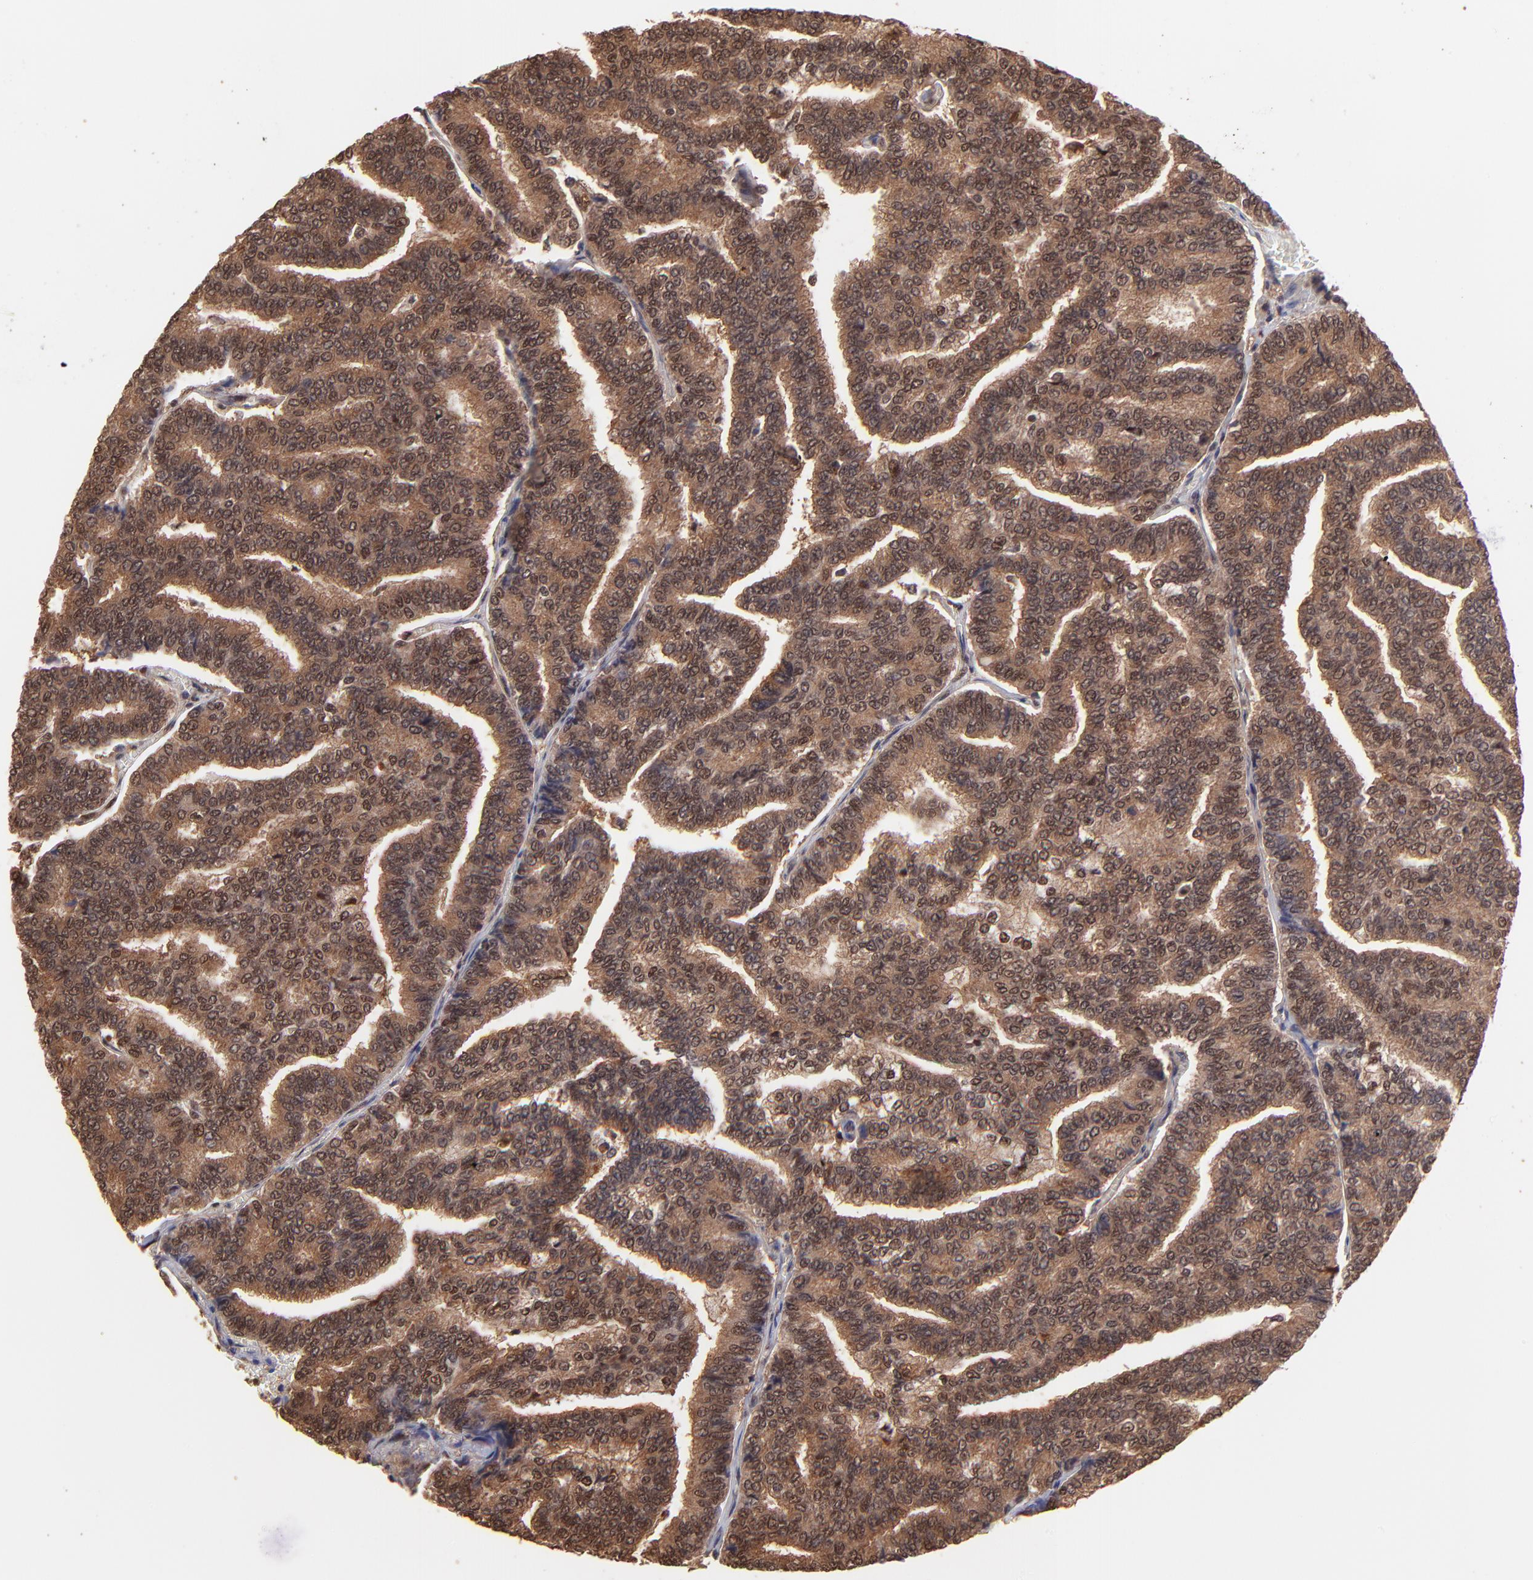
{"staining": {"intensity": "strong", "quantity": ">75%", "location": "cytoplasmic/membranous"}, "tissue": "thyroid cancer", "cell_type": "Tumor cells", "image_type": "cancer", "snomed": [{"axis": "morphology", "description": "Papillary adenocarcinoma, NOS"}, {"axis": "topography", "description": "Thyroid gland"}], "caption": "Immunohistochemical staining of thyroid cancer shows high levels of strong cytoplasmic/membranous protein staining in approximately >75% of tumor cells.", "gene": "PSMA6", "patient": {"sex": "female", "age": 35}}